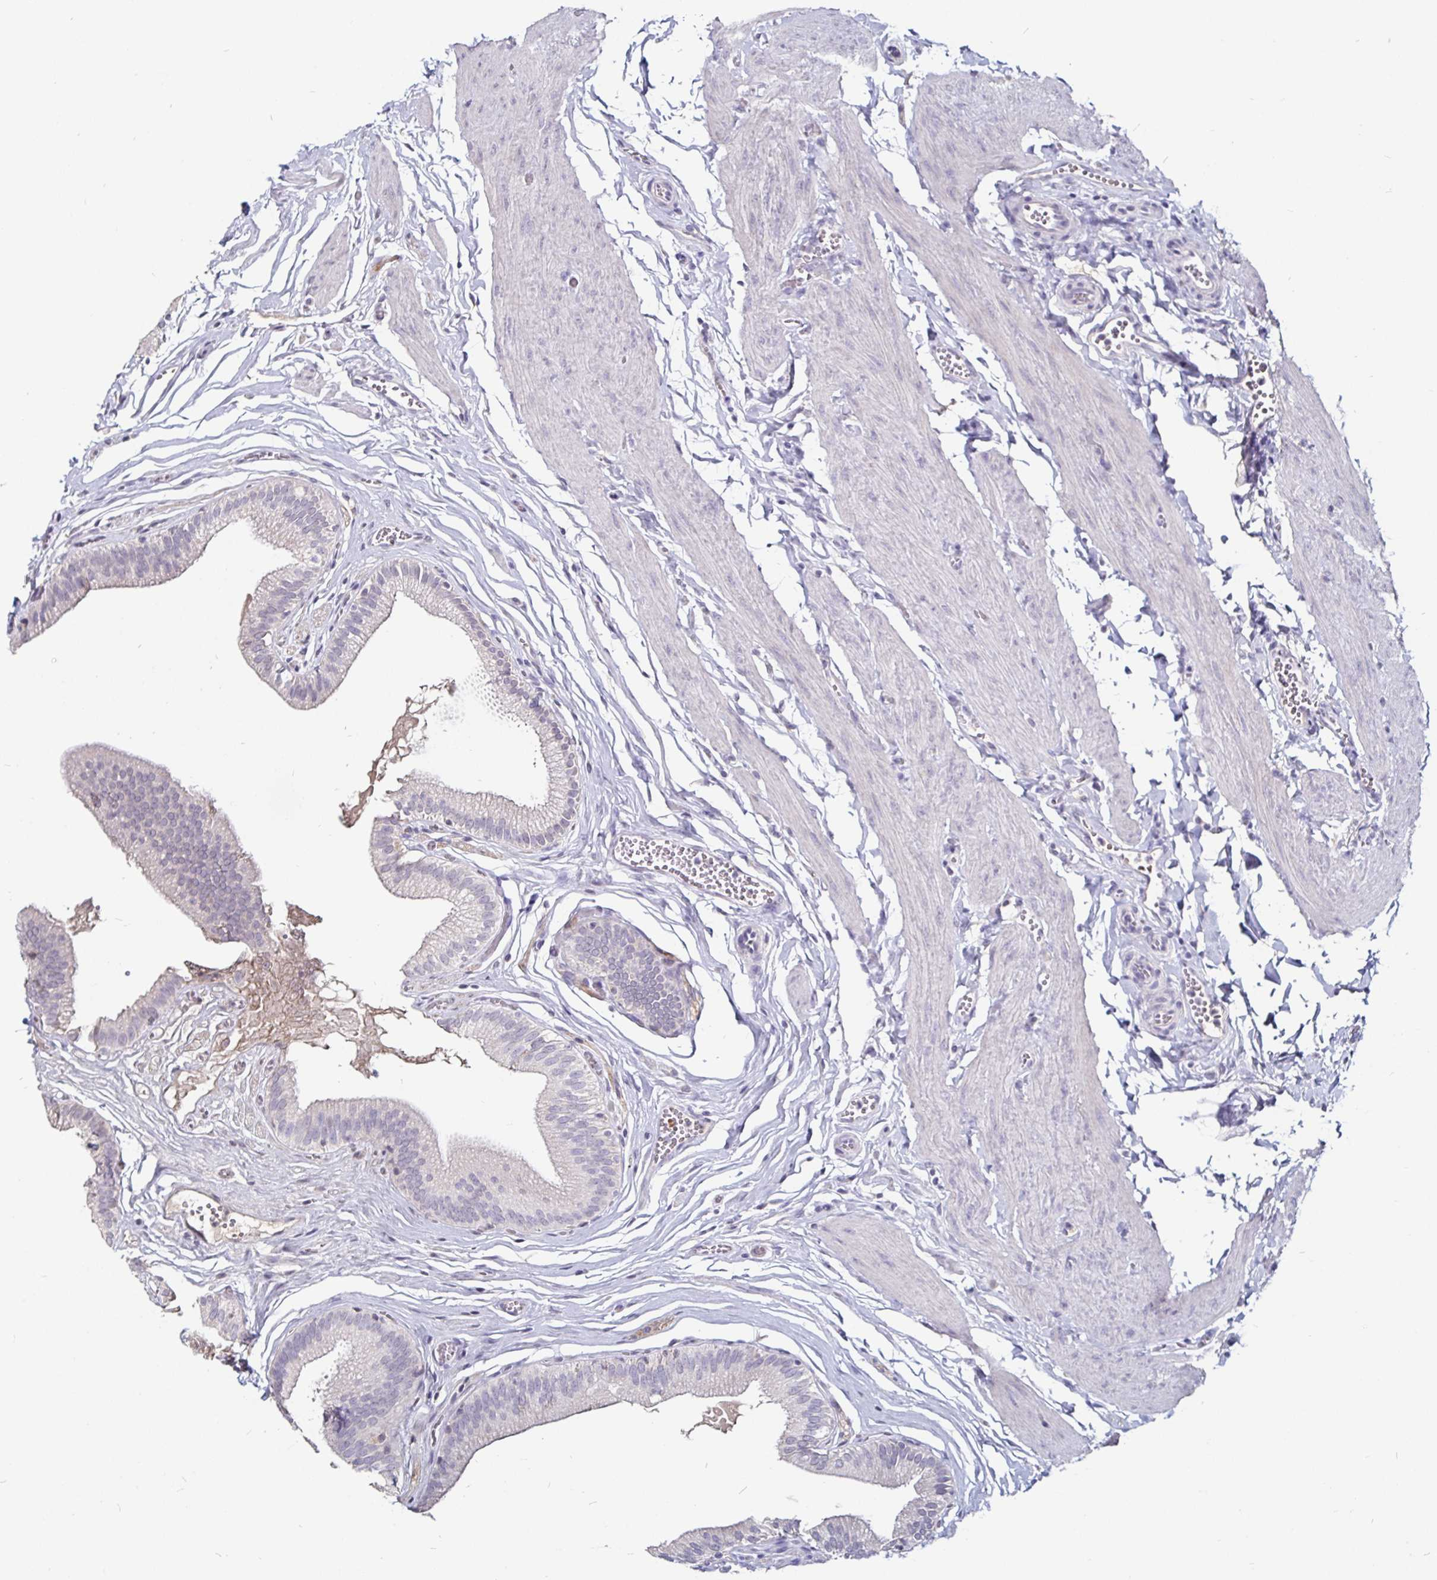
{"staining": {"intensity": "negative", "quantity": "none", "location": "none"}, "tissue": "gallbladder", "cell_type": "Glandular cells", "image_type": "normal", "snomed": [{"axis": "morphology", "description": "Normal tissue, NOS"}, {"axis": "topography", "description": "Gallbladder"}, {"axis": "topography", "description": "Peripheral nerve tissue"}], "caption": "Immunohistochemistry (IHC) image of benign human gallbladder stained for a protein (brown), which reveals no positivity in glandular cells. The staining was performed using DAB to visualize the protein expression in brown, while the nuclei were stained in blue with hematoxylin (Magnification: 20x).", "gene": "FAIM2", "patient": {"sex": "male", "age": 17}}